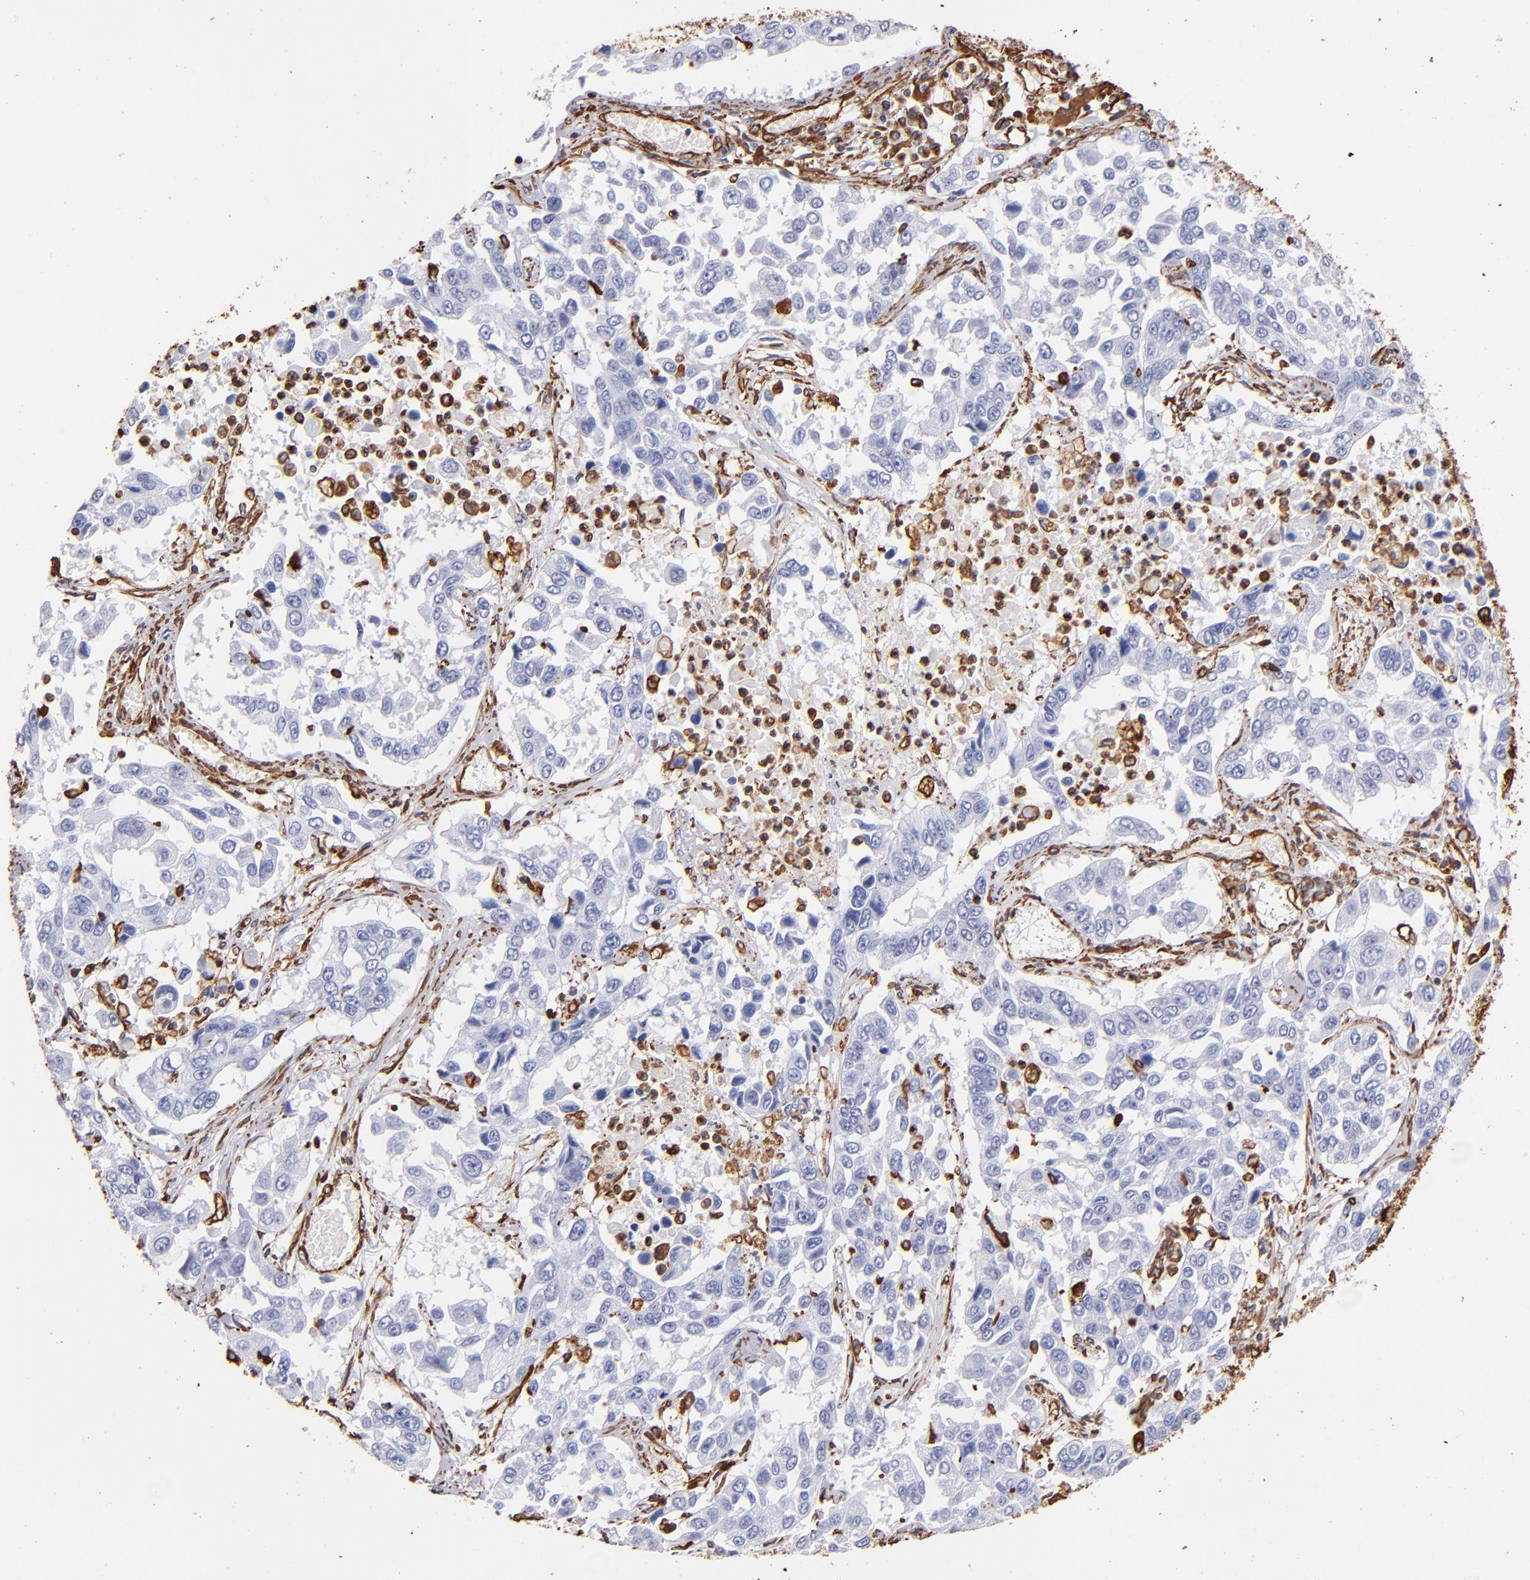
{"staining": {"intensity": "negative", "quantity": "none", "location": "none"}, "tissue": "lung cancer", "cell_type": "Tumor cells", "image_type": "cancer", "snomed": [{"axis": "morphology", "description": "Squamous cell carcinoma, NOS"}, {"axis": "topography", "description": "Lung"}], "caption": "Protein analysis of lung squamous cell carcinoma reveals no significant positivity in tumor cells.", "gene": "VIM", "patient": {"sex": "male", "age": 71}}